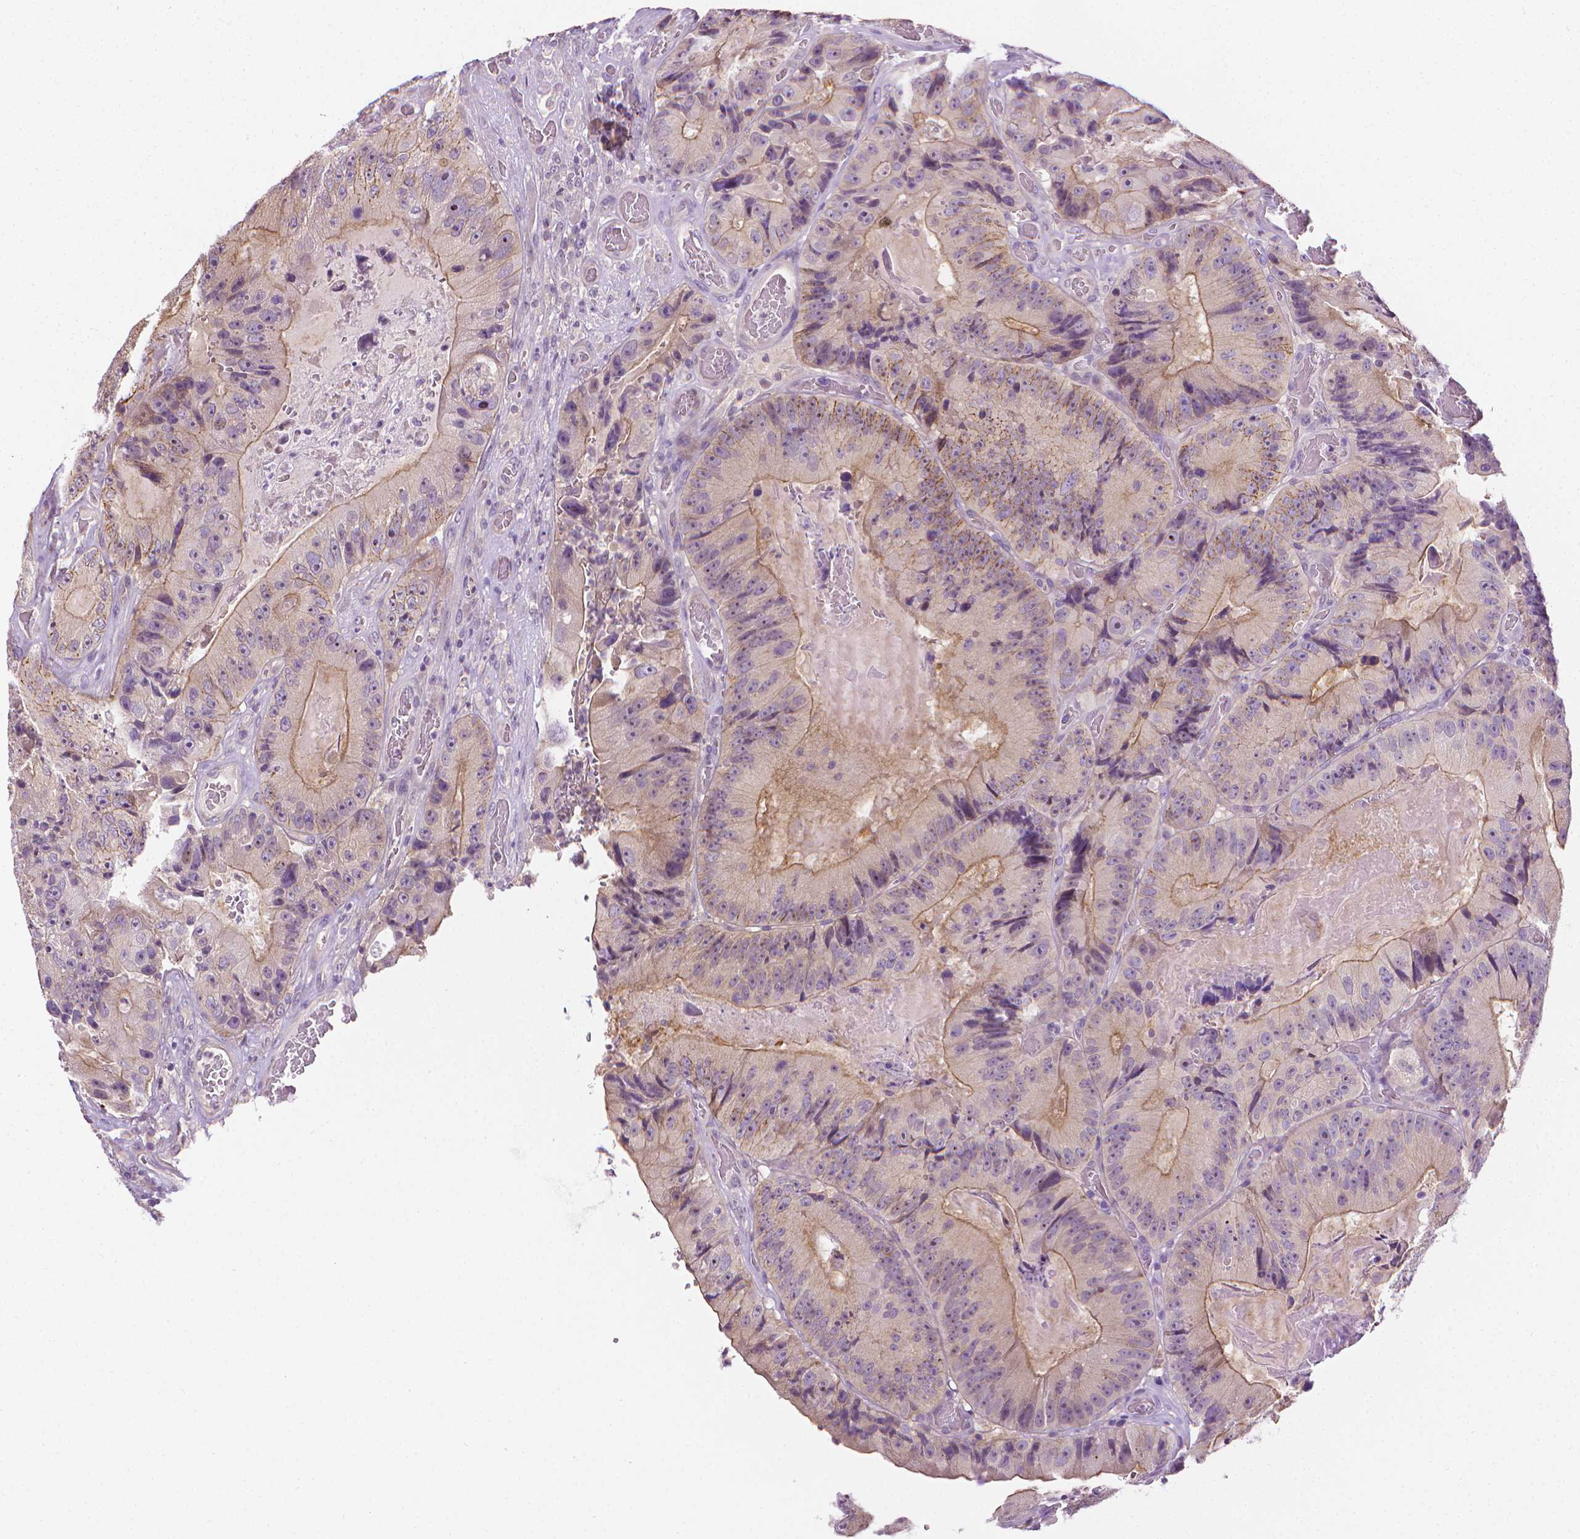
{"staining": {"intensity": "moderate", "quantity": "<25%", "location": "cytoplasmic/membranous"}, "tissue": "colorectal cancer", "cell_type": "Tumor cells", "image_type": "cancer", "snomed": [{"axis": "morphology", "description": "Adenocarcinoma, NOS"}, {"axis": "topography", "description": "Colon"}], "caption": "DAB (3,3'-diaminobenzidine) immunohistochemical staining of human colorectal cancer (adenocarcinoma) demonstrates moderate cytoplasmic/membranous protein expression in about <25% of tumor cells. (Stains: DAB (3,3'-diaminobenzidine) in brown, nuclei in blue, Microscopy: brightfield microscopy at high magnification).", "gene": "MCOLN3", "patient": {"sex": "female", "age": 86}}